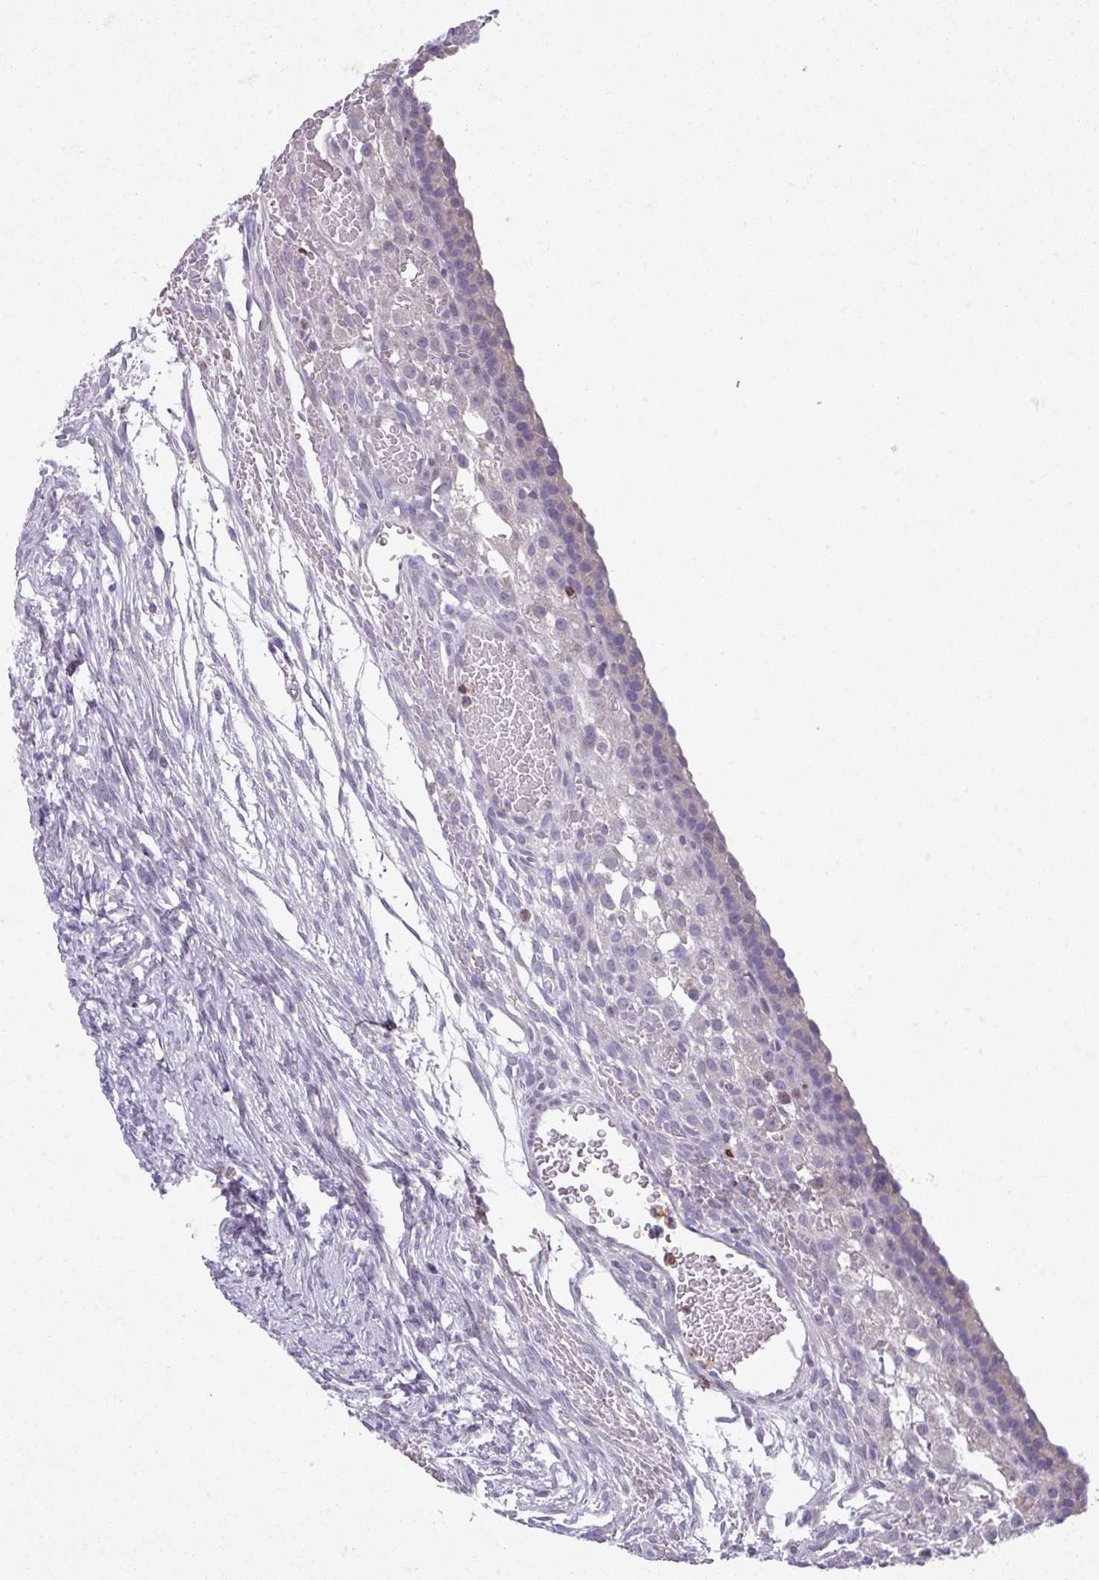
{"staining": {"intensity": "negative", "quantity": "none", "location": "none"}, "tissue": "ovary", "cell_type": "Ovarian stroma cells", "image_type": "normal", "snomed": [{"axis": "morphology", "description": "Normal tissue, NOS"}, {"axis": "topography", "description": "Ovary"}], "caption": "Human ovary stained for a protein using immunohistochemistry reveals no positivity in ovarian stroma cells.", "gene": "NEDD9", "patient": {"sex": "female", "age": 39}}